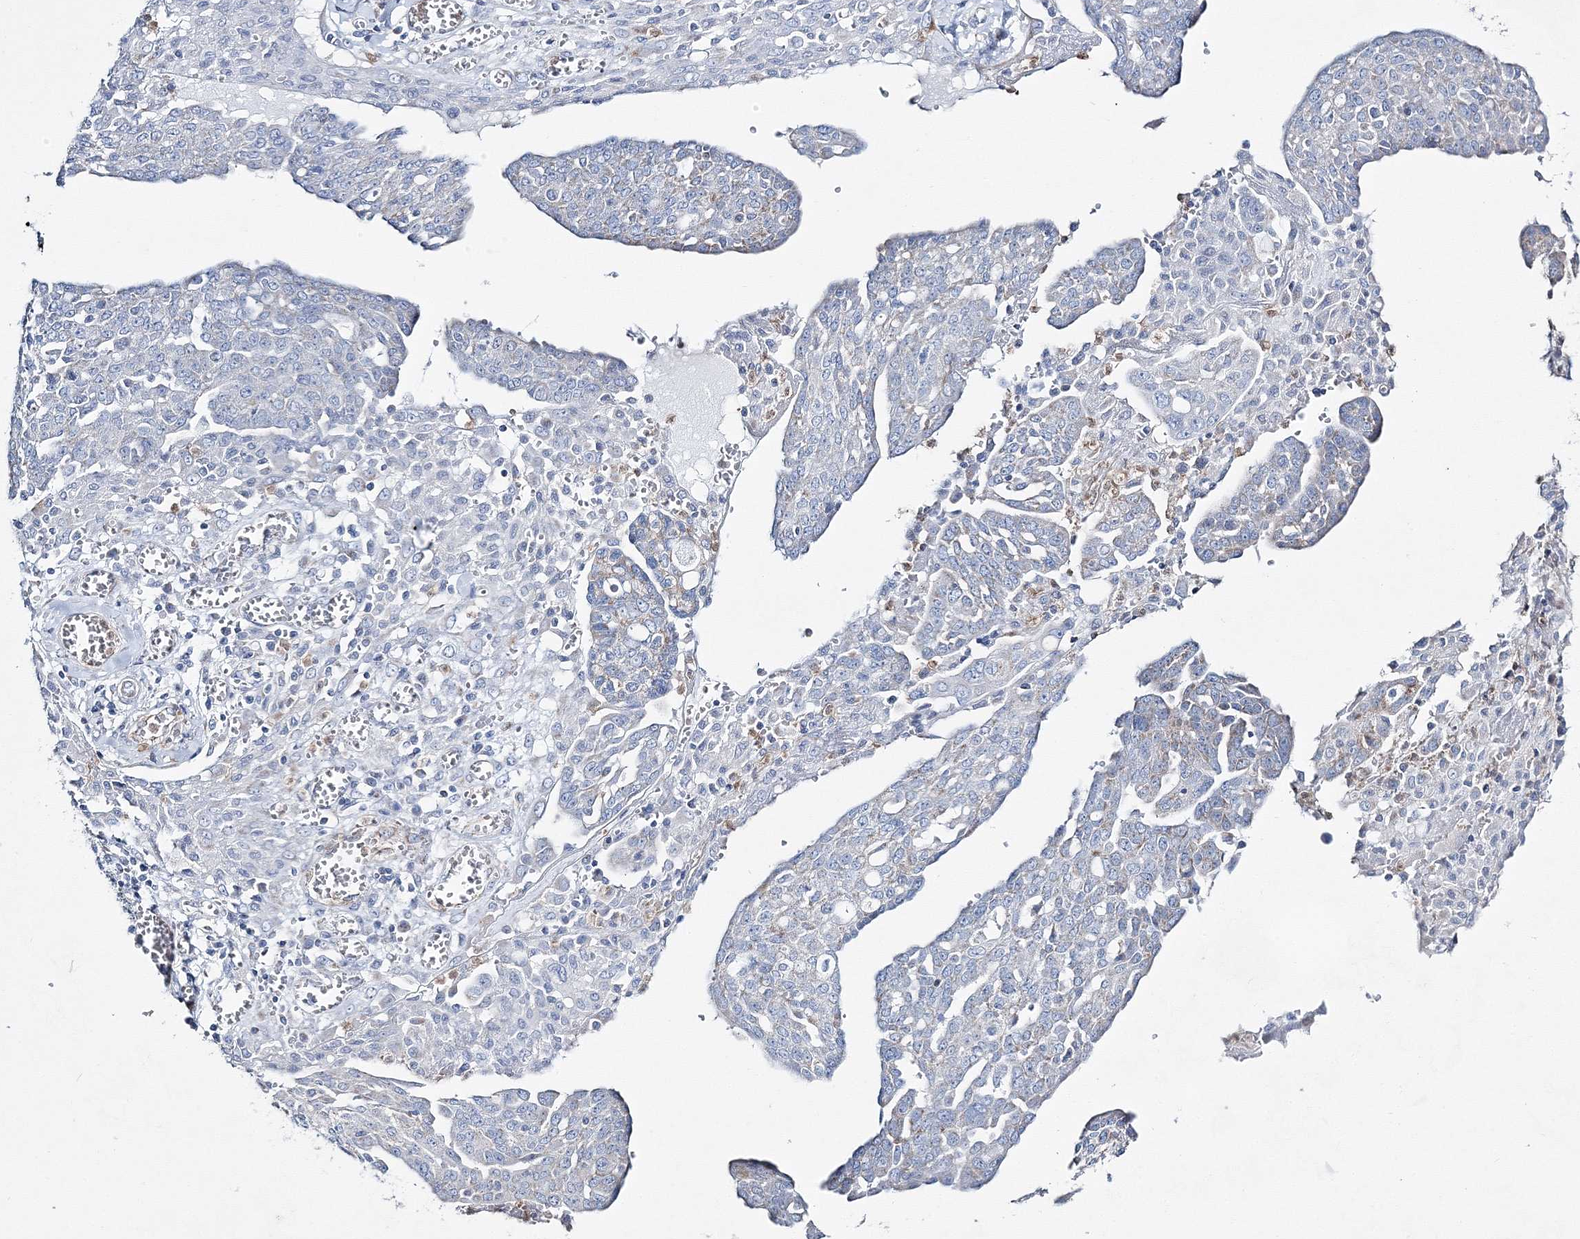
{"staining": {"intensity": "negative", "quantity": "none", "location": "none"}, "tissue": "ovarian cancer", "cell_type": "Tumor cells", "image_type": "cancer", "snomed": [{"axis": "morphology", "description": "Cystadenocarcinoma, serous, NOS"}, {"axis": "topography", "description": "Soft tissue"}, {"axis": "topography", "description": "Ovary"}], "caption": "Immunohistochemistry image of neoplastic tissue: ovarian cancer stained with DAB shows no significant protein staining in tumor cells.", "gene": "HIBCH", "patient": {"sex": "female", "age": 57}}